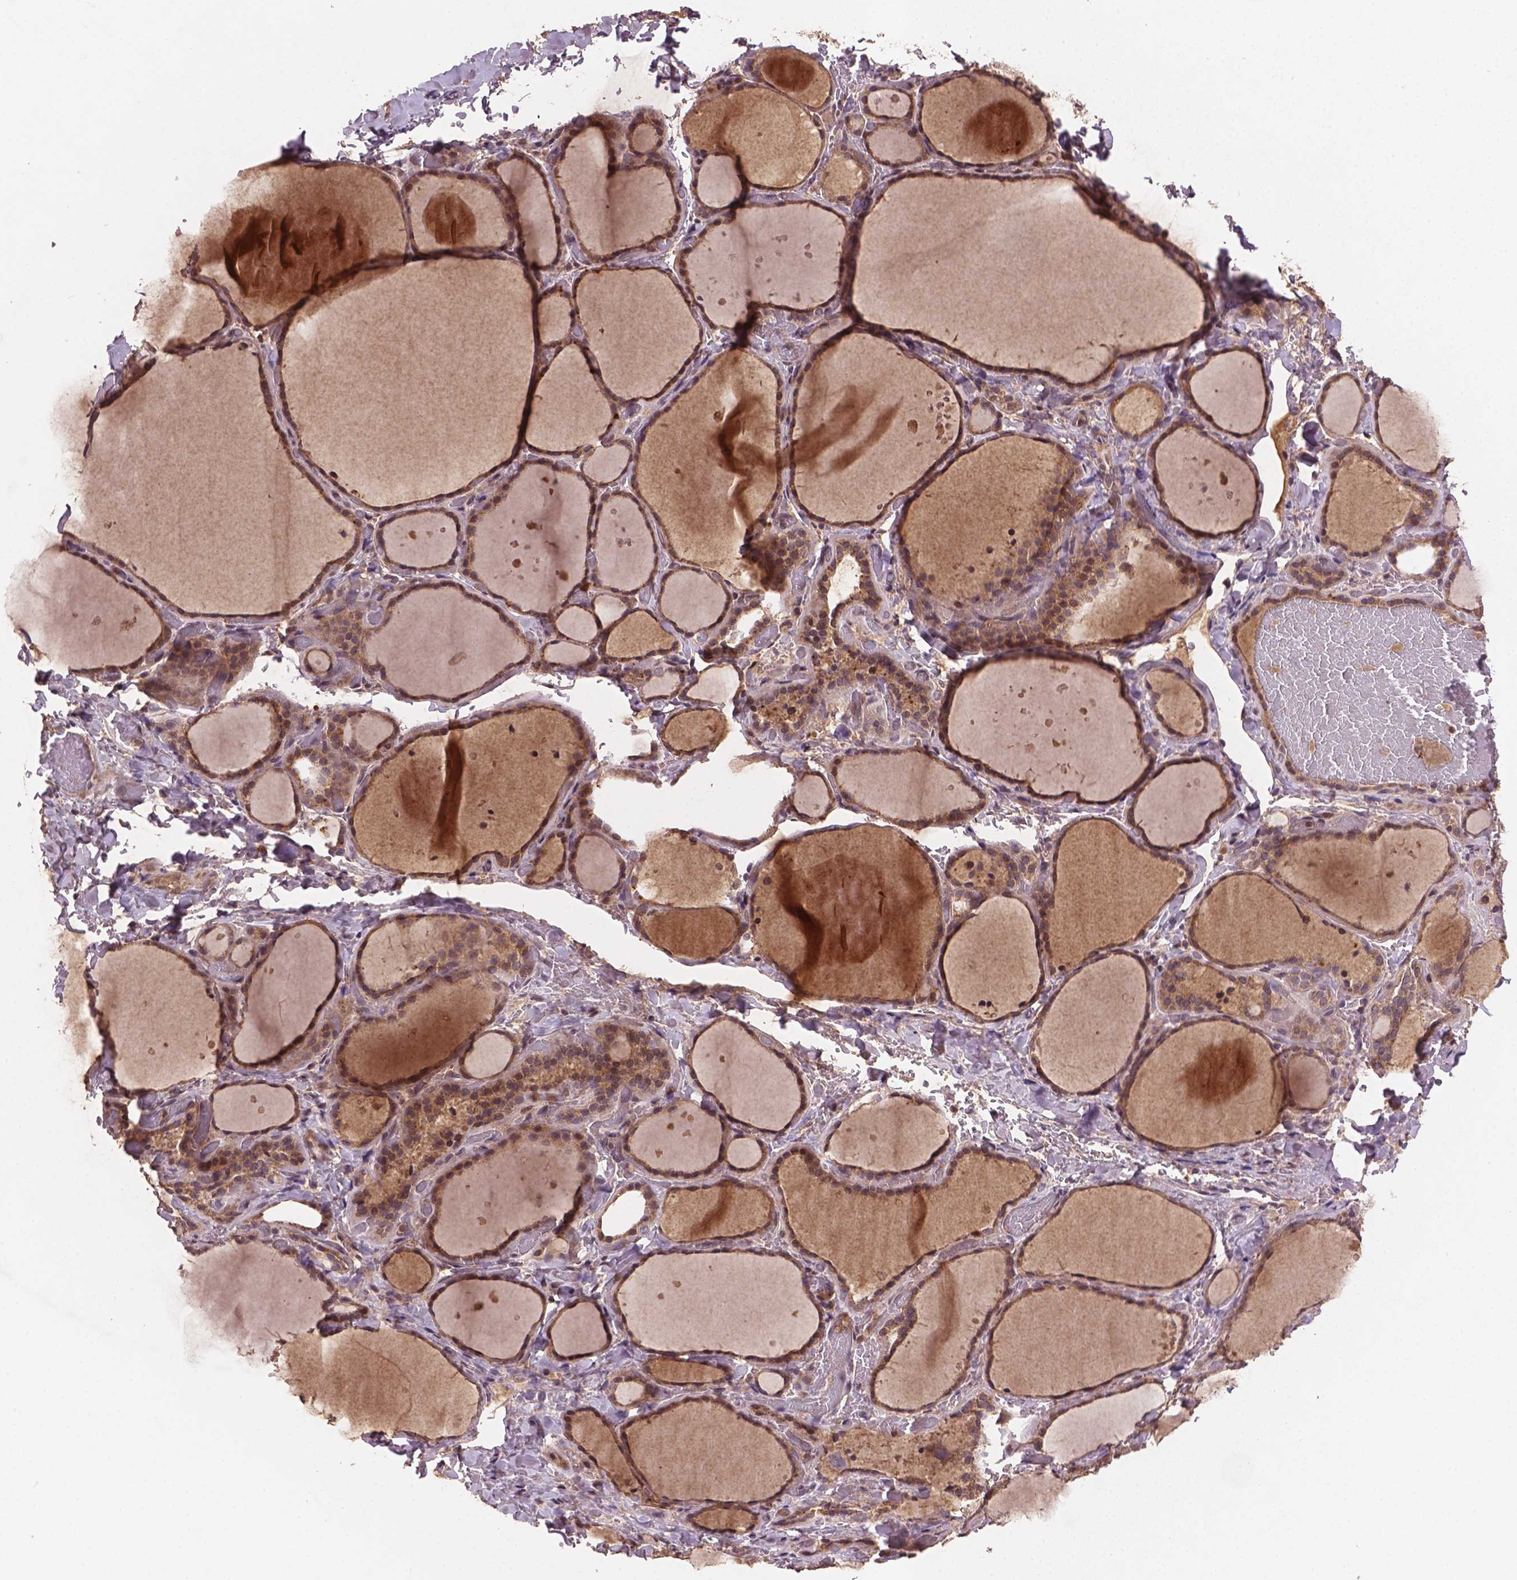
{"staining": {"intensity": "moderate", "quantity": ">75%", "location": "cytoplasmic/membranous,nuclear"}, "tissue": "thyroid gland", "cell_type": "Glandular cells", "image_type": "normal", "snomed": [{"axis": "morphology", "description": "Normal tissue, NOS"}, {"axis": "topography", "description": "Thyroid gland"}], "caption": "Moderate cytoplasmic/membranous,nuclear protein expression is appreciated in approximately >75% of glandular cells in thyroid gland.", "gene": "NIPAL2", "patient": {"sex": "female", "age": 36}}